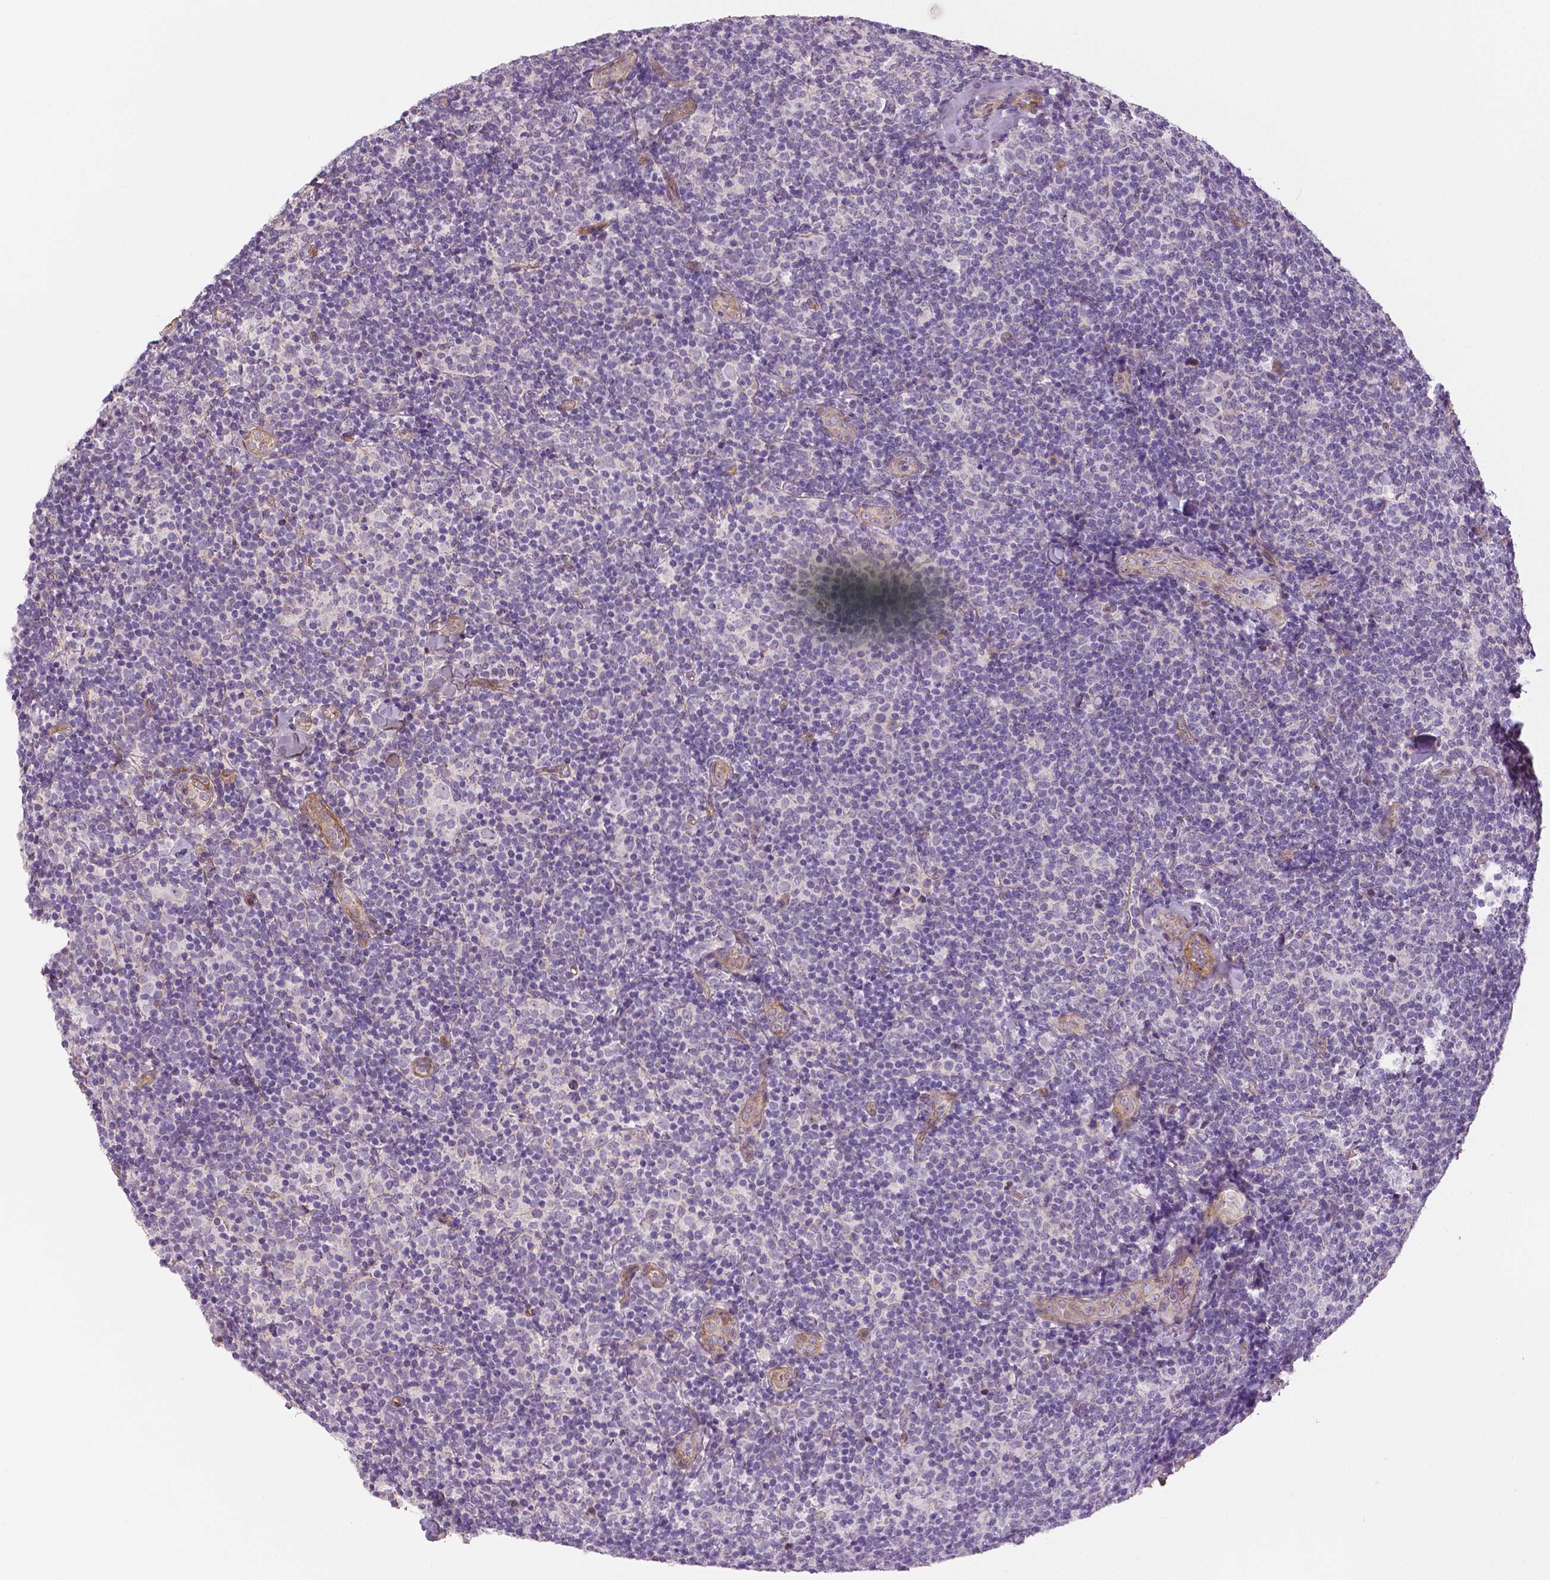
{"staining": {"intensity": "negative", "quantity": "none", "location": "none"}, "tissue": "lymphoma", "cell_type": "Tumor cells", "image_type": "cancer", "snomed": [{"axis": "morphology", "description": "Malignant lymphoma, non-Hodgkin's type, Low grade"}, {"axis": "topography", "description": "Lymph node"}], "caption": "High magnification brightfield microscopy of lymphoma stained with DAB (brown) and counterstained with hematoxylin (blue): tumor cells show no significant expression.", "gene": "FLT1", "patient": {"sex": "female", "age": 56}}